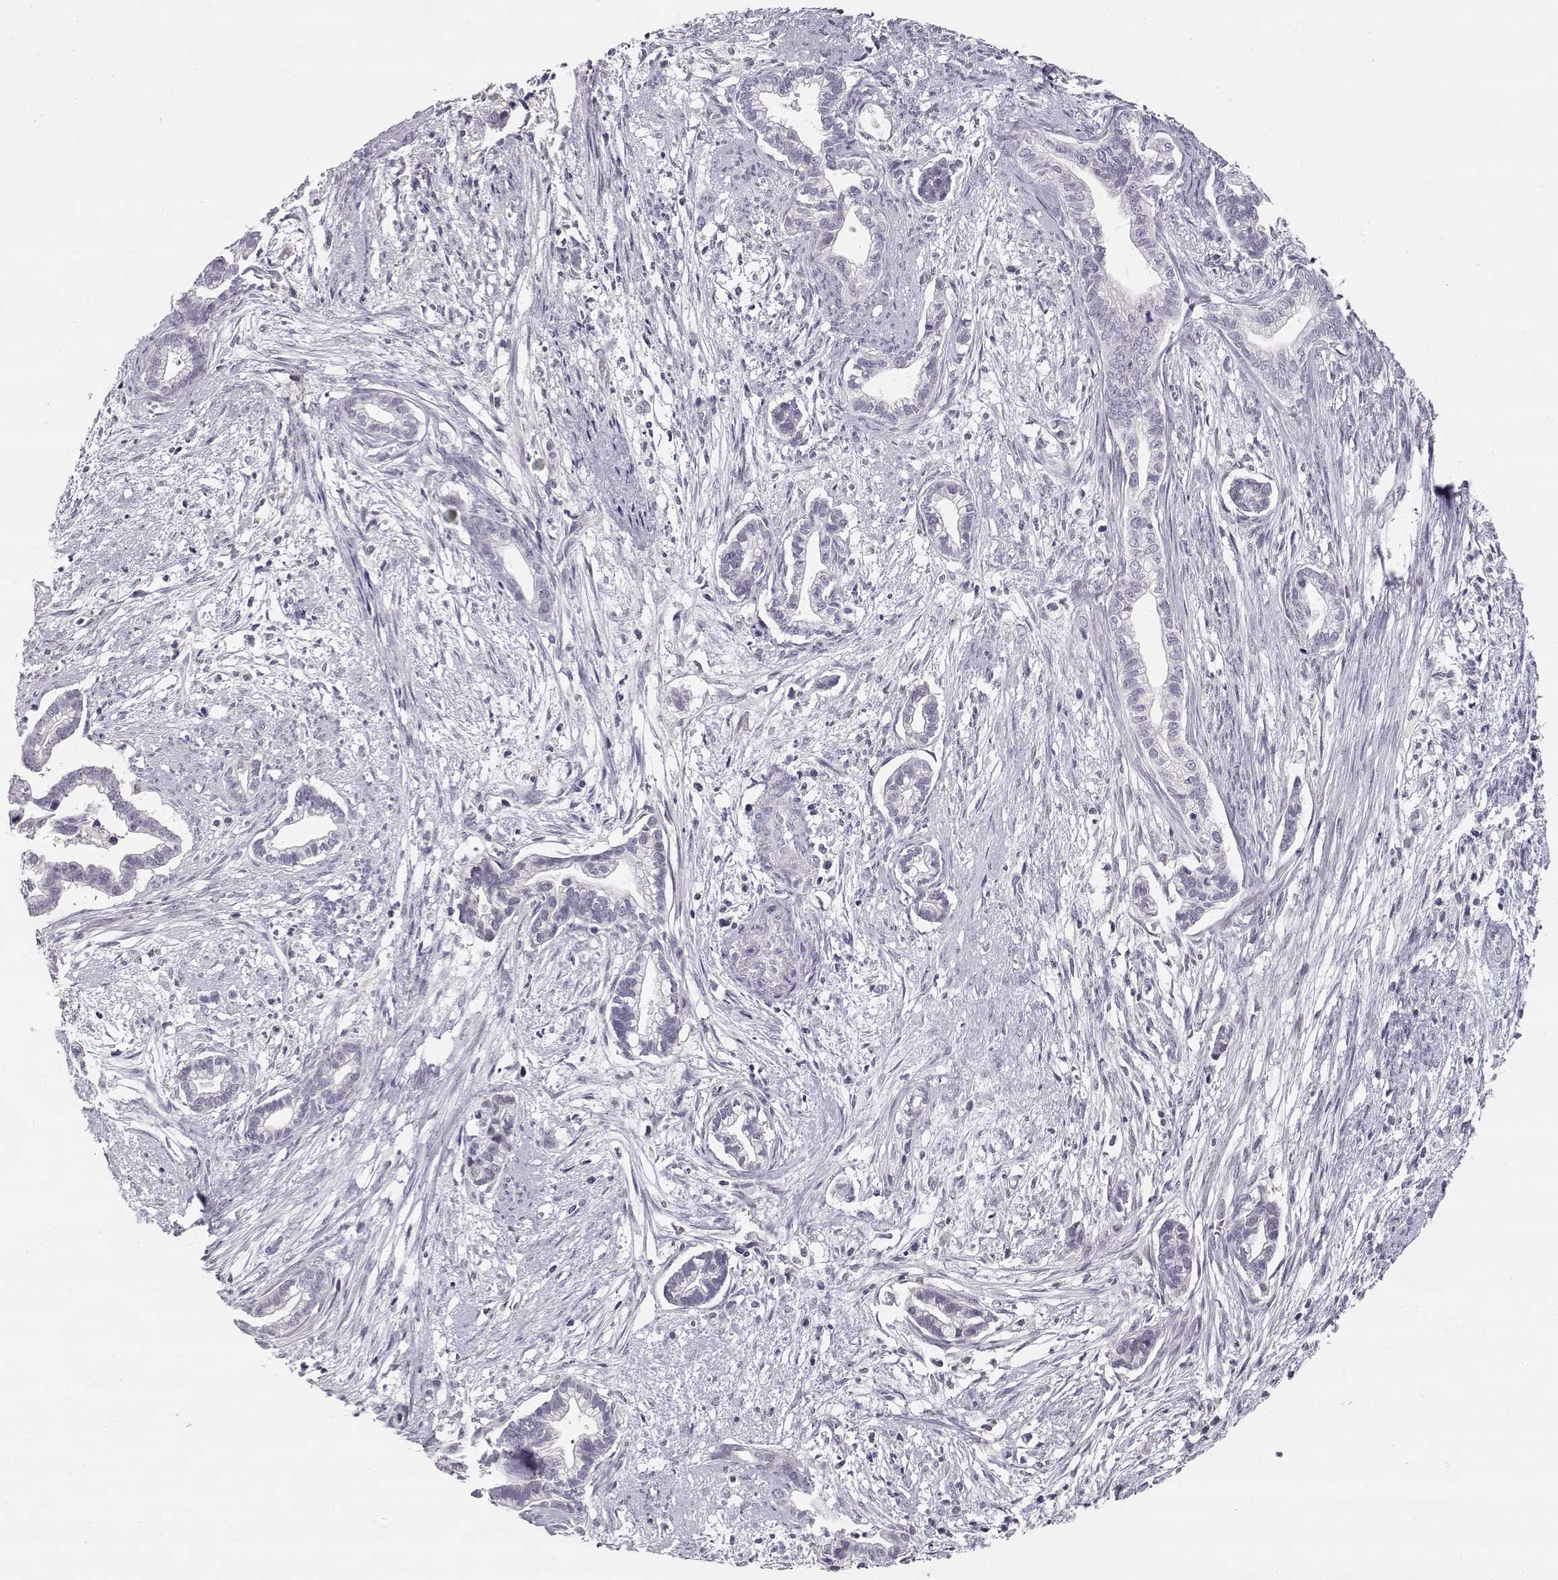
{"staining": {"intensity": "negative", "quantity": "none", "location": "none"}, "tissue": "cervical cancer", "cell_type": "Tumor cells", "image_type": "cancer", "snomed": [{"axis": "morphology", "description": "Adenocarcinoma, NOS"}, {"axis": "topography", "description": "Cervix"}], "caption": "This is an IHC photomicrograph of human adenocarcinoma (cervical). There is no expression in tumor cells.", "gene": "TEPP", "patient": {"sex": "female", "age": 62}}